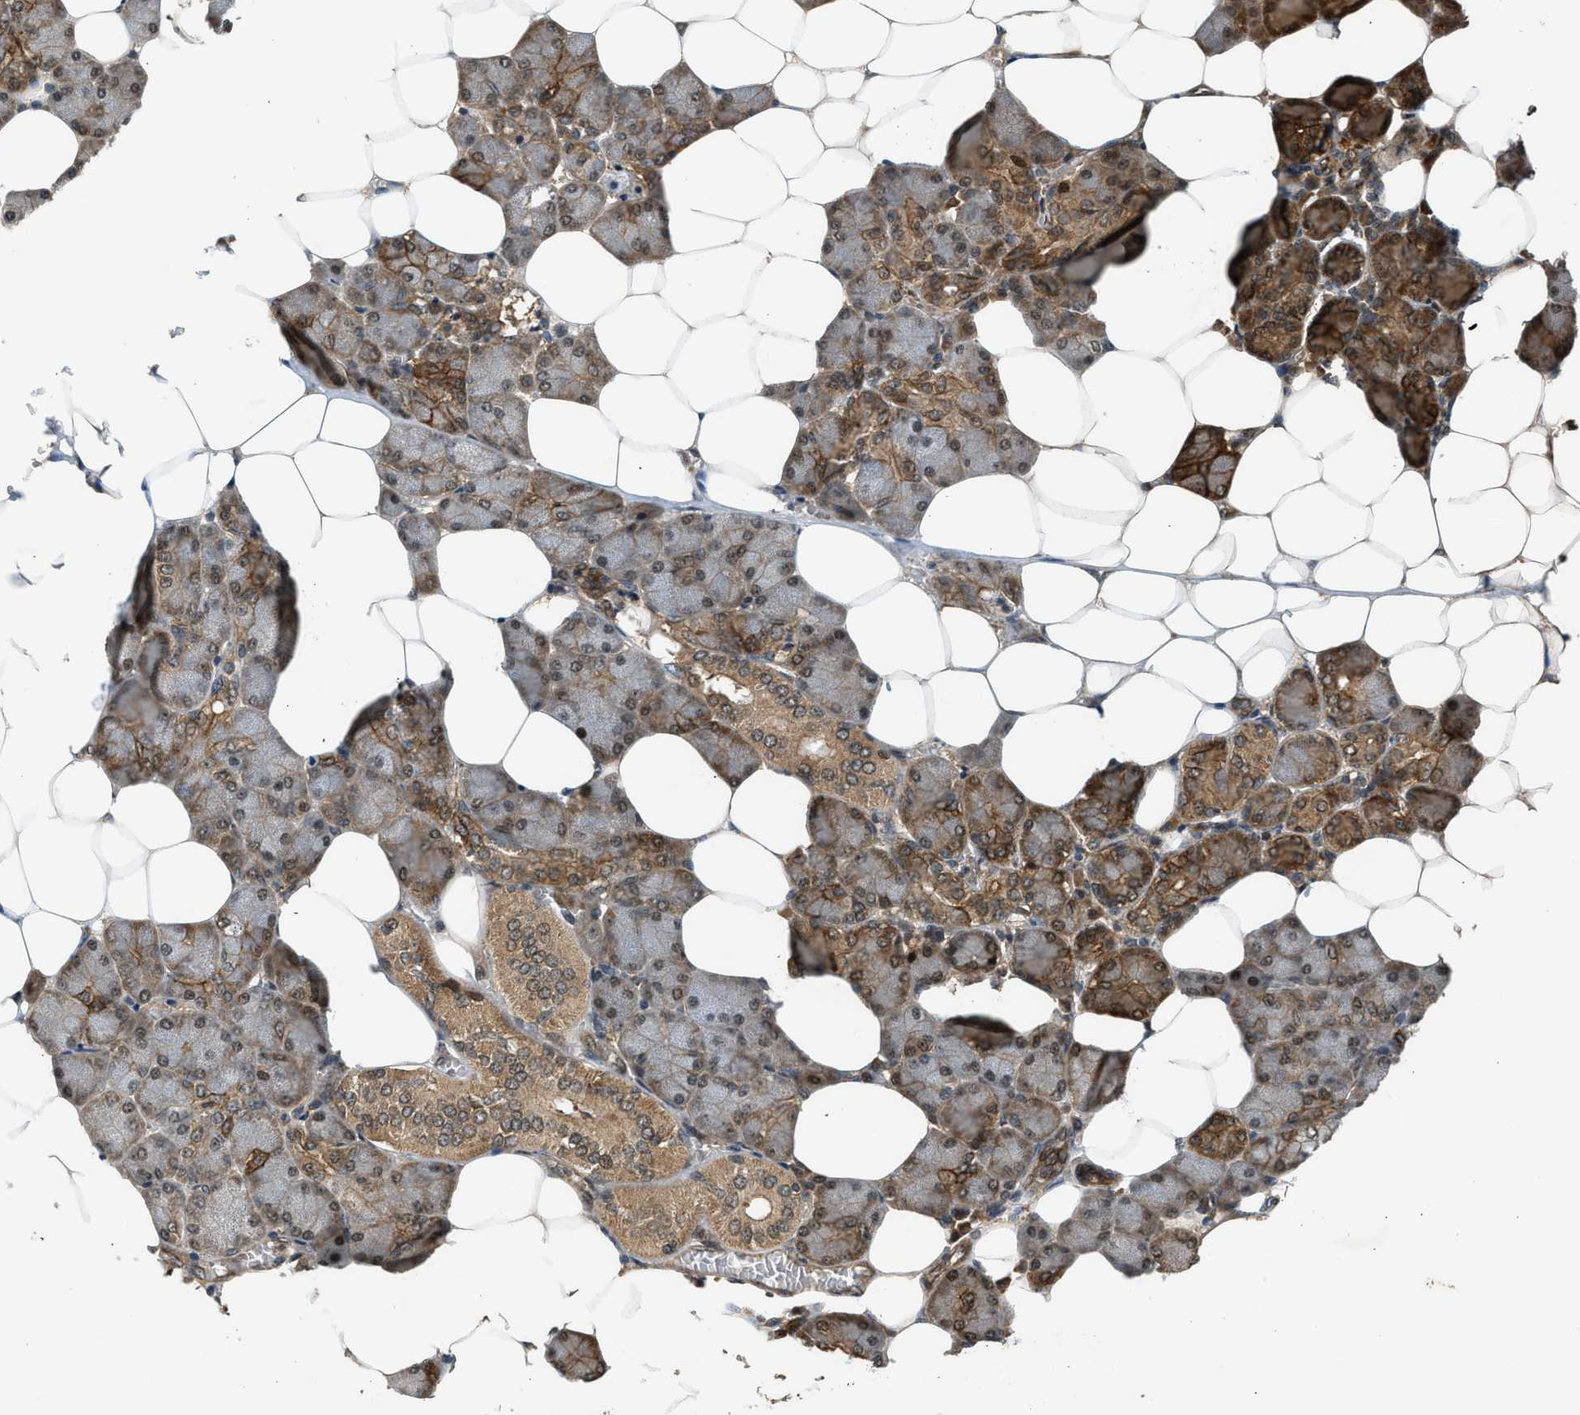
{"staining": {"intensity": "strong", "quantity": ">75%", "location": "cytoplasmic/membranous,nuclear"}, "tissue": "salivary gland", "cell_type": "Glandular cells", "image_type": "normal", "snomed": [{"axis": "morphology", "description": "Normal tissue, NOS"}, {"axis": "morphology", "description": "Adenoma, NOS"}, {"axis": "topography", "description": "Salivary gland"}], "caption": "Immunohistochemistry (IHC) micrograph of benign salivary gland stained for a protein (brown), which exhibits high levels of strong cytoplasmic/membranous,nuclear staining in approximately >75% of glandular cells.", "gene": "TXNL1", "patient": {"sex": "female", "age": 32}}